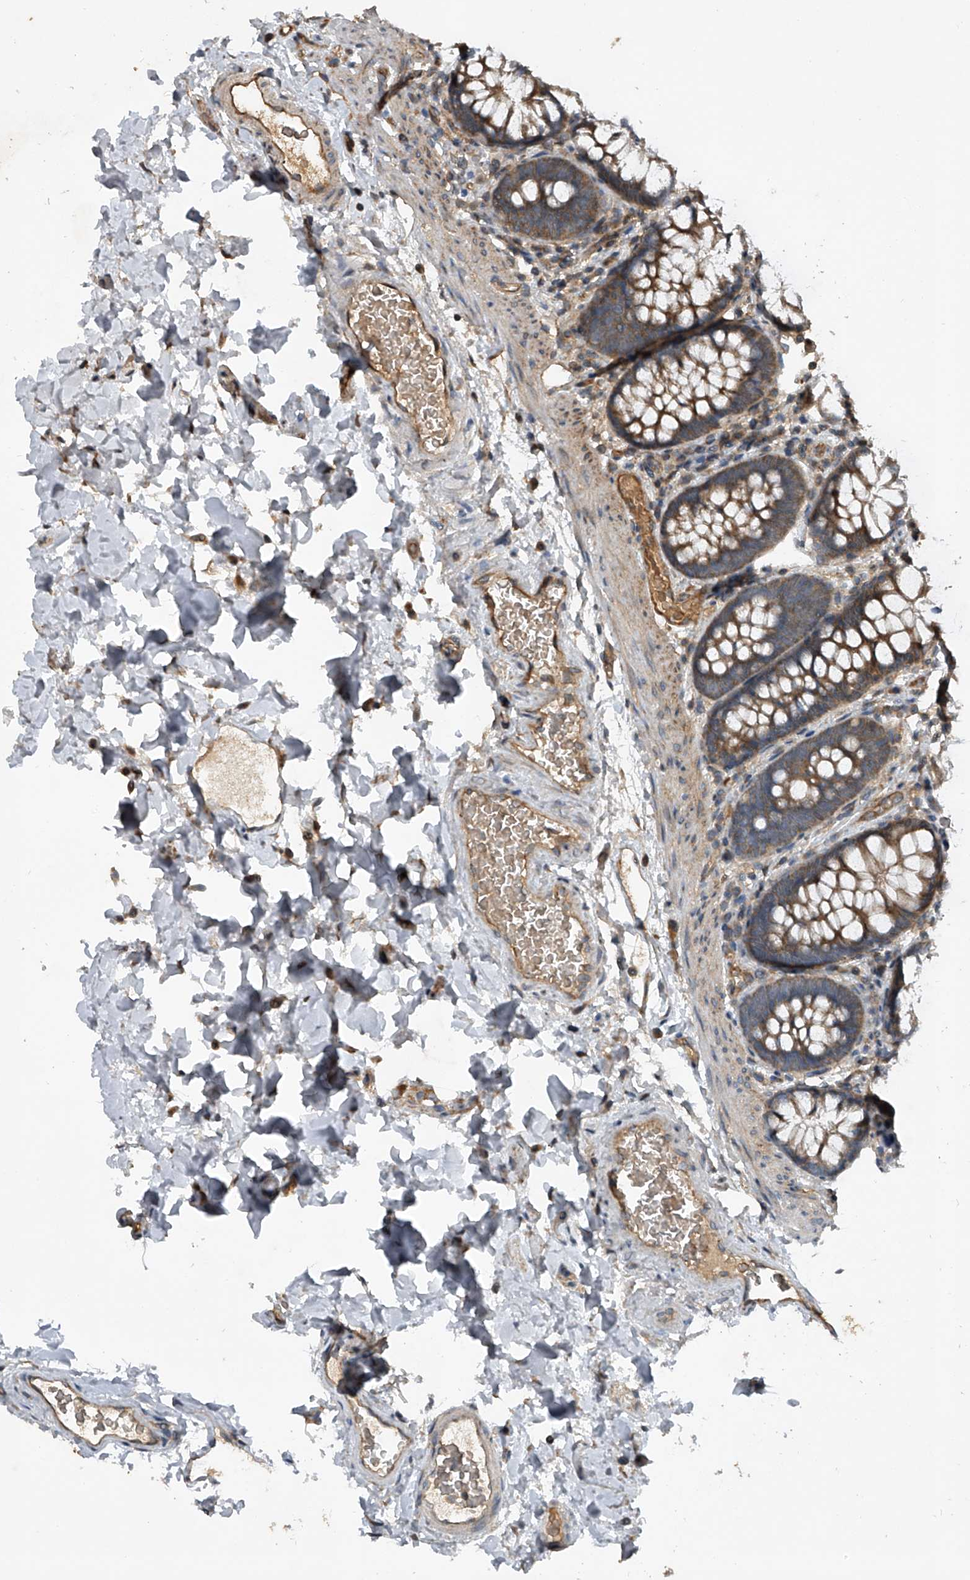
{"staining": {"intensity": "moderate", "quantity": ">75%", "location": "cytoplasmic/membranous"}, "tissue": "colon", "cell_type": "Endothelial cells", "image_type": "normal", "snomed": [{"axis": "morphology", "description": "Normal tissue, NOS"}, {"axis": "topography", "description": "Colon"}], "caption": "Protein staining by immunohistochemistry (IHC) reveals moderate cytoplasmic/membranous positivity in about >75% of endothelial cells in normal colon.", "gene": "NFS1", "patient": {"sex": "female", "age": 62}}